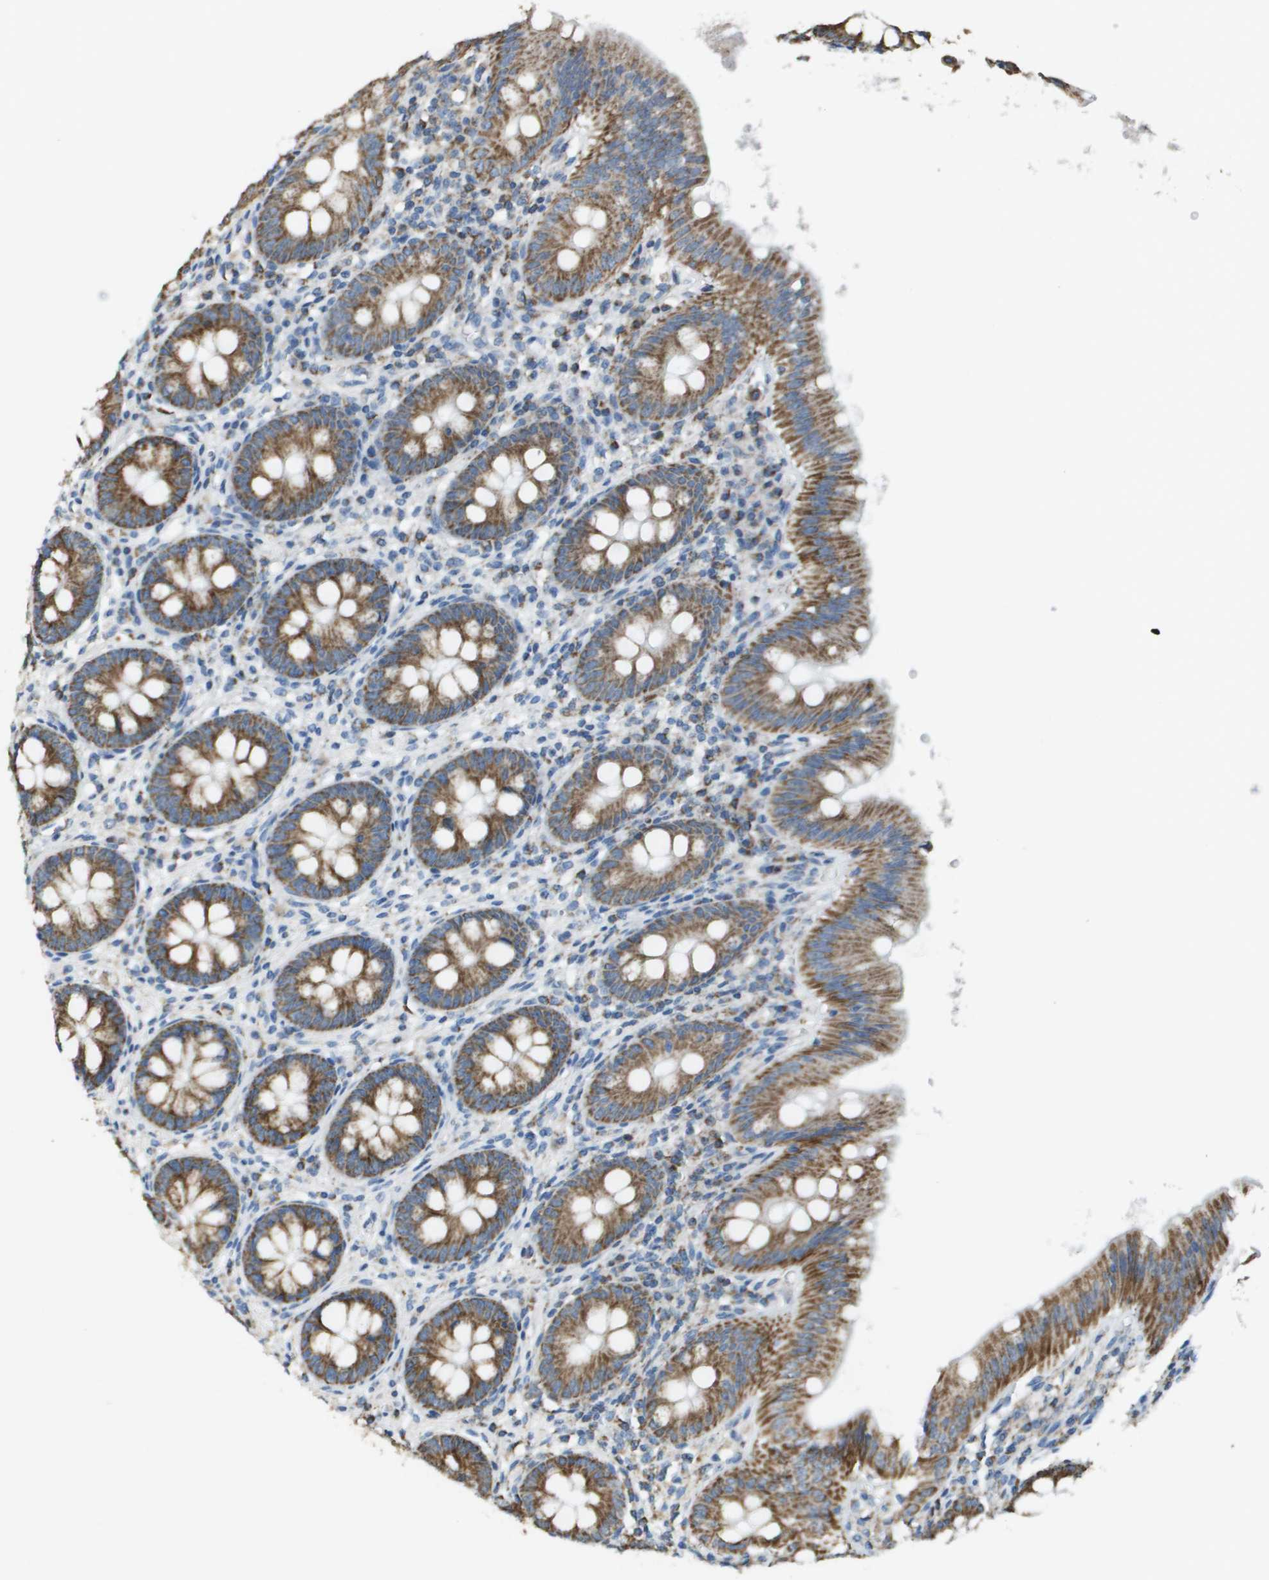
{"staining": {"intensity": "moderate", "quantity": ">75%", "location": "cytoplasmic/membranous"}, "tissue": "appendix", "cell_type": "Glandular cells", "image_type": "normal", "snomed": [{"axis": "morphology", "description": "Normal tissue, NOS"}, {"axis": "topography", "description": "Appendix"}], "caption": "The micrograph demonstrates a brown stain indicating the presence of a protein in the cytoplasmic/membranous of glandular cells in appendix. Using DAB (3,3'-diaminobenzidine) (brown) and hematoxylin (blue) stains, captured at high magnification using brightfield microscopy.", "gene": "FH", "patient": {"sex": "male", "age": 56}}